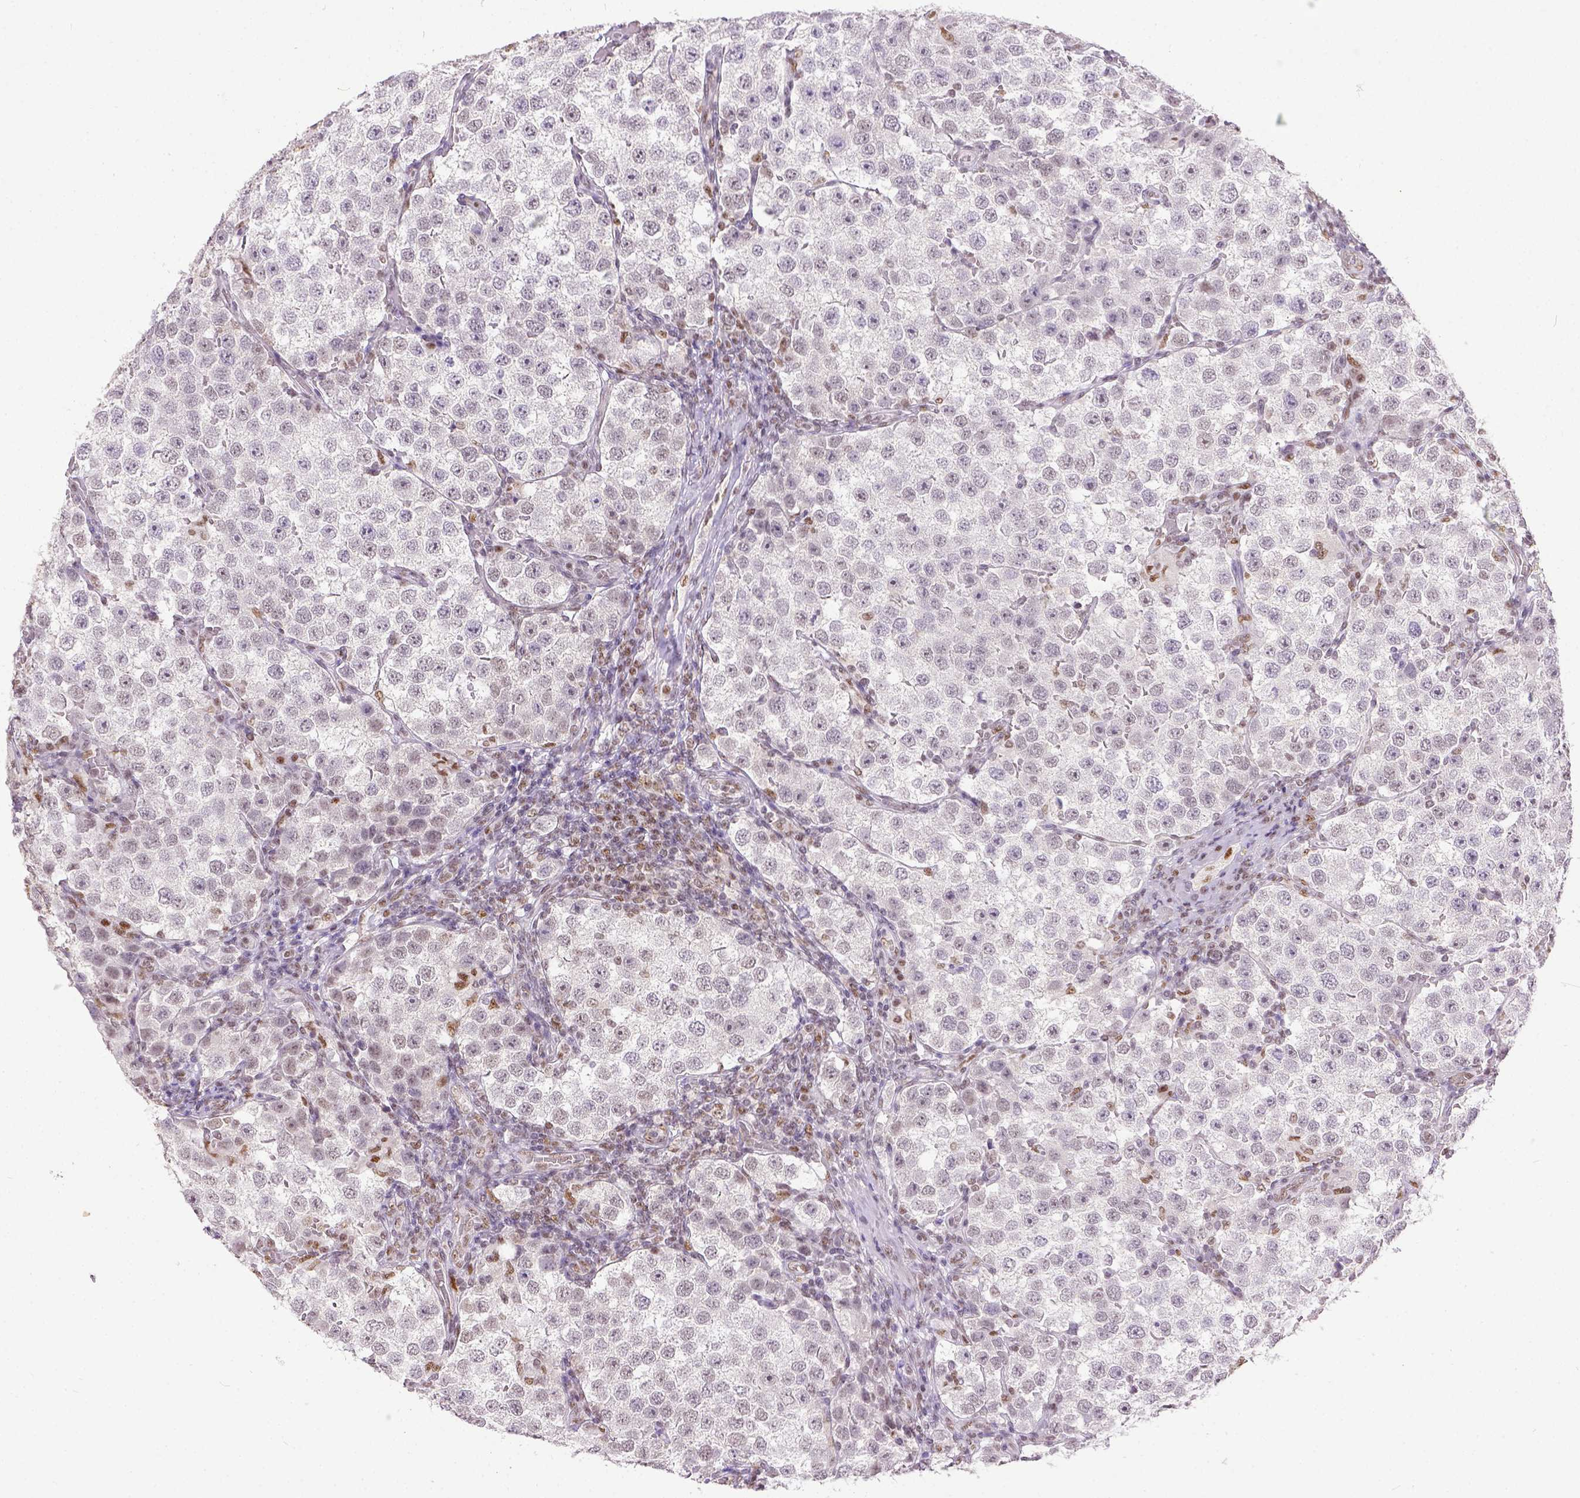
{"staining": {"intensity": "negative", "quantity": "none", "location": "none"}, "tissue": "testis cancer", "cell_type": "Tumor cells", "image_type": "cancer", "snomed": [{"axis": "morphology", "description": "Seminoma, NOS"}, {"axis": "topography", "description": "Testis"}], "caption": "Immunohistochemistry (IHC) histopathology image of neoplastic tissue: human seminoma (testis) stained with DAB displays no significant protein expression in tumor cells.", "gene": "ERCC1", "patient": {"sex": "male", "age": 37}}